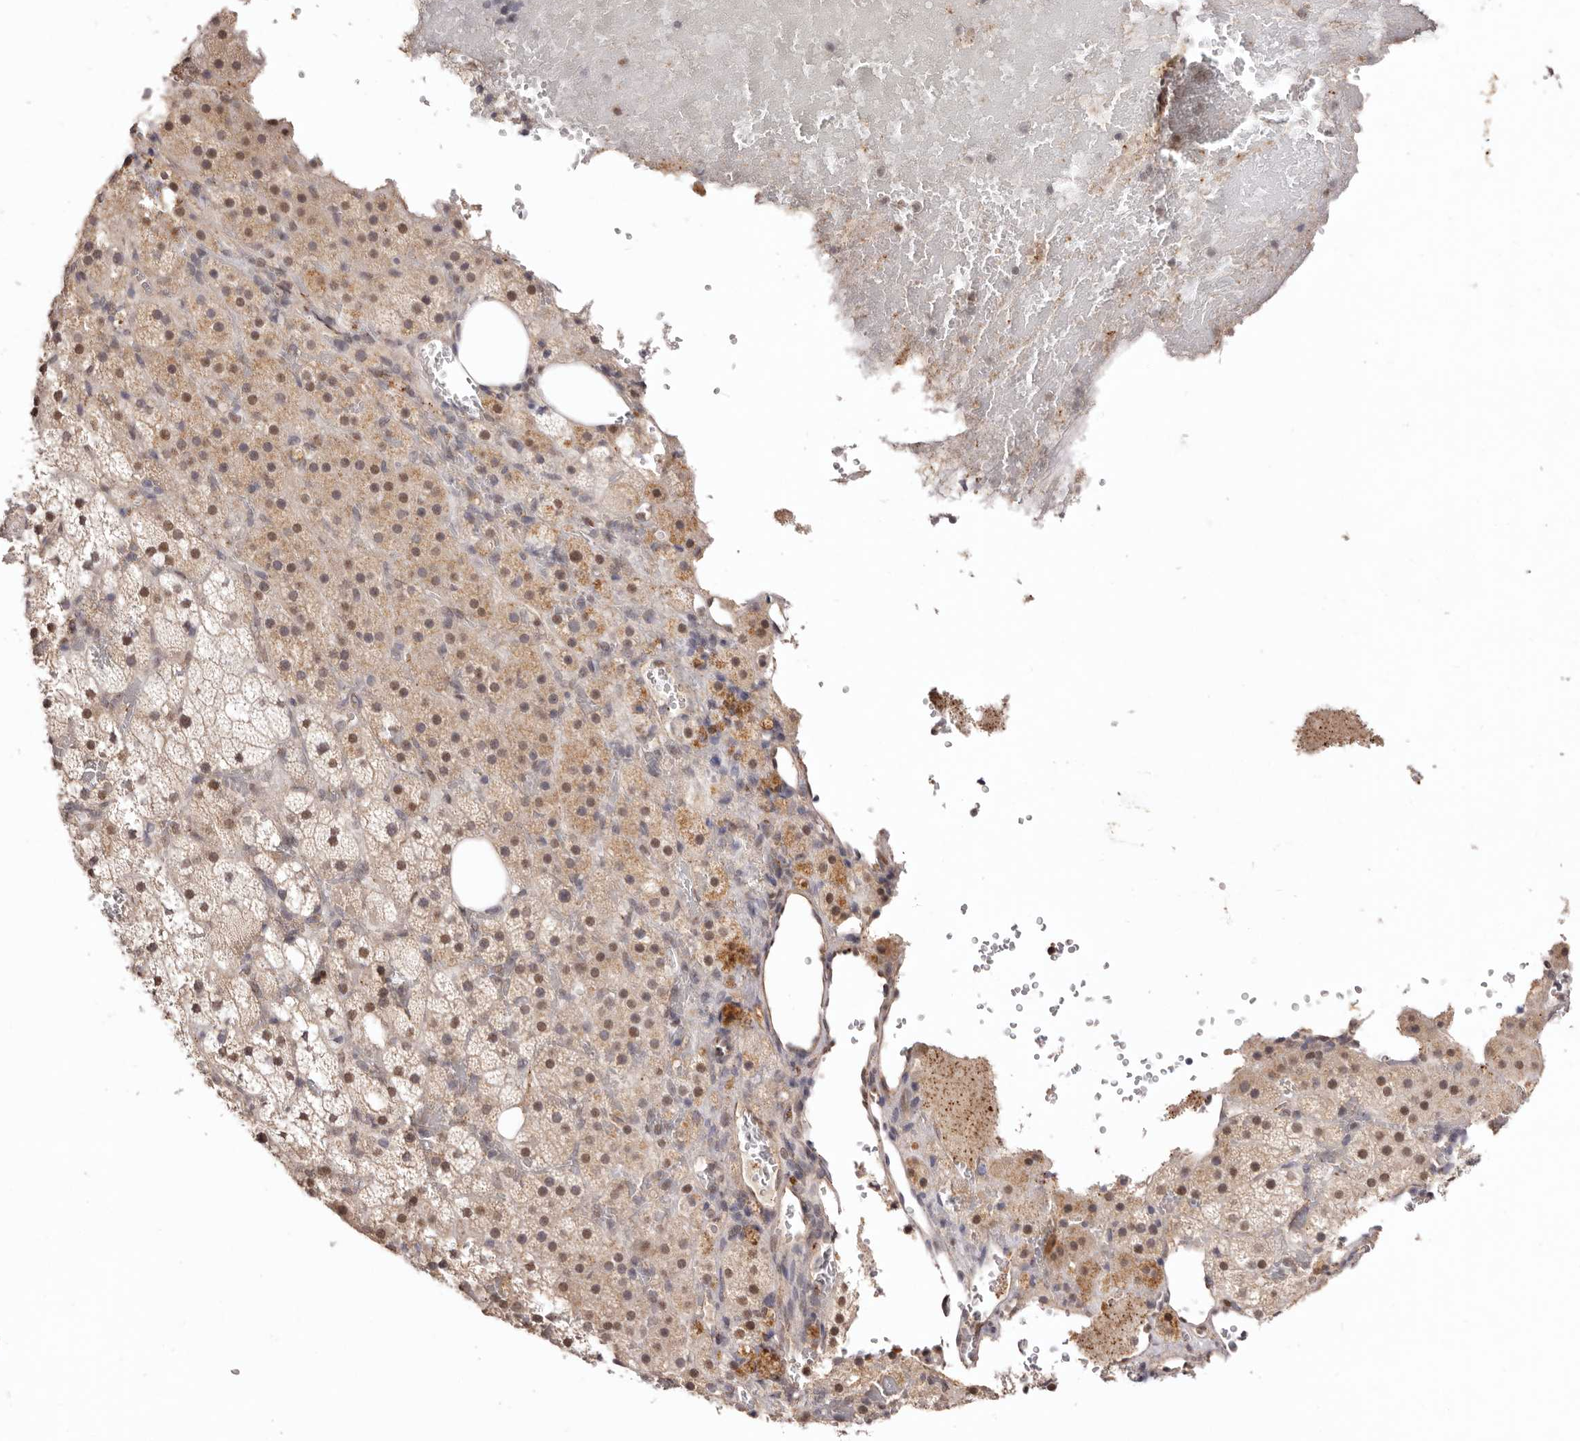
{"staining": {"intensity": "moderate", "quantity": ">75%", "location": "cytoplasmic/membranous,nuclear"}, "tissue": "adrenal gland", "cell_type": "Glandular cells", "image_type": "normal", "snomed": [{"axis": "morphology", "description": "Normal tissue, NOS"}, {"axis": "topography", "description": "Adrenal gland"}], "caption": "The histopathology image reveals staining of normal adrenal gland, revealing moderate cytoplasmic/membranous,nuclear protein expression (brown color) within glandular cells.", "gene": "NOTCH1", "patient": {"sex": "female", "age": 59}}